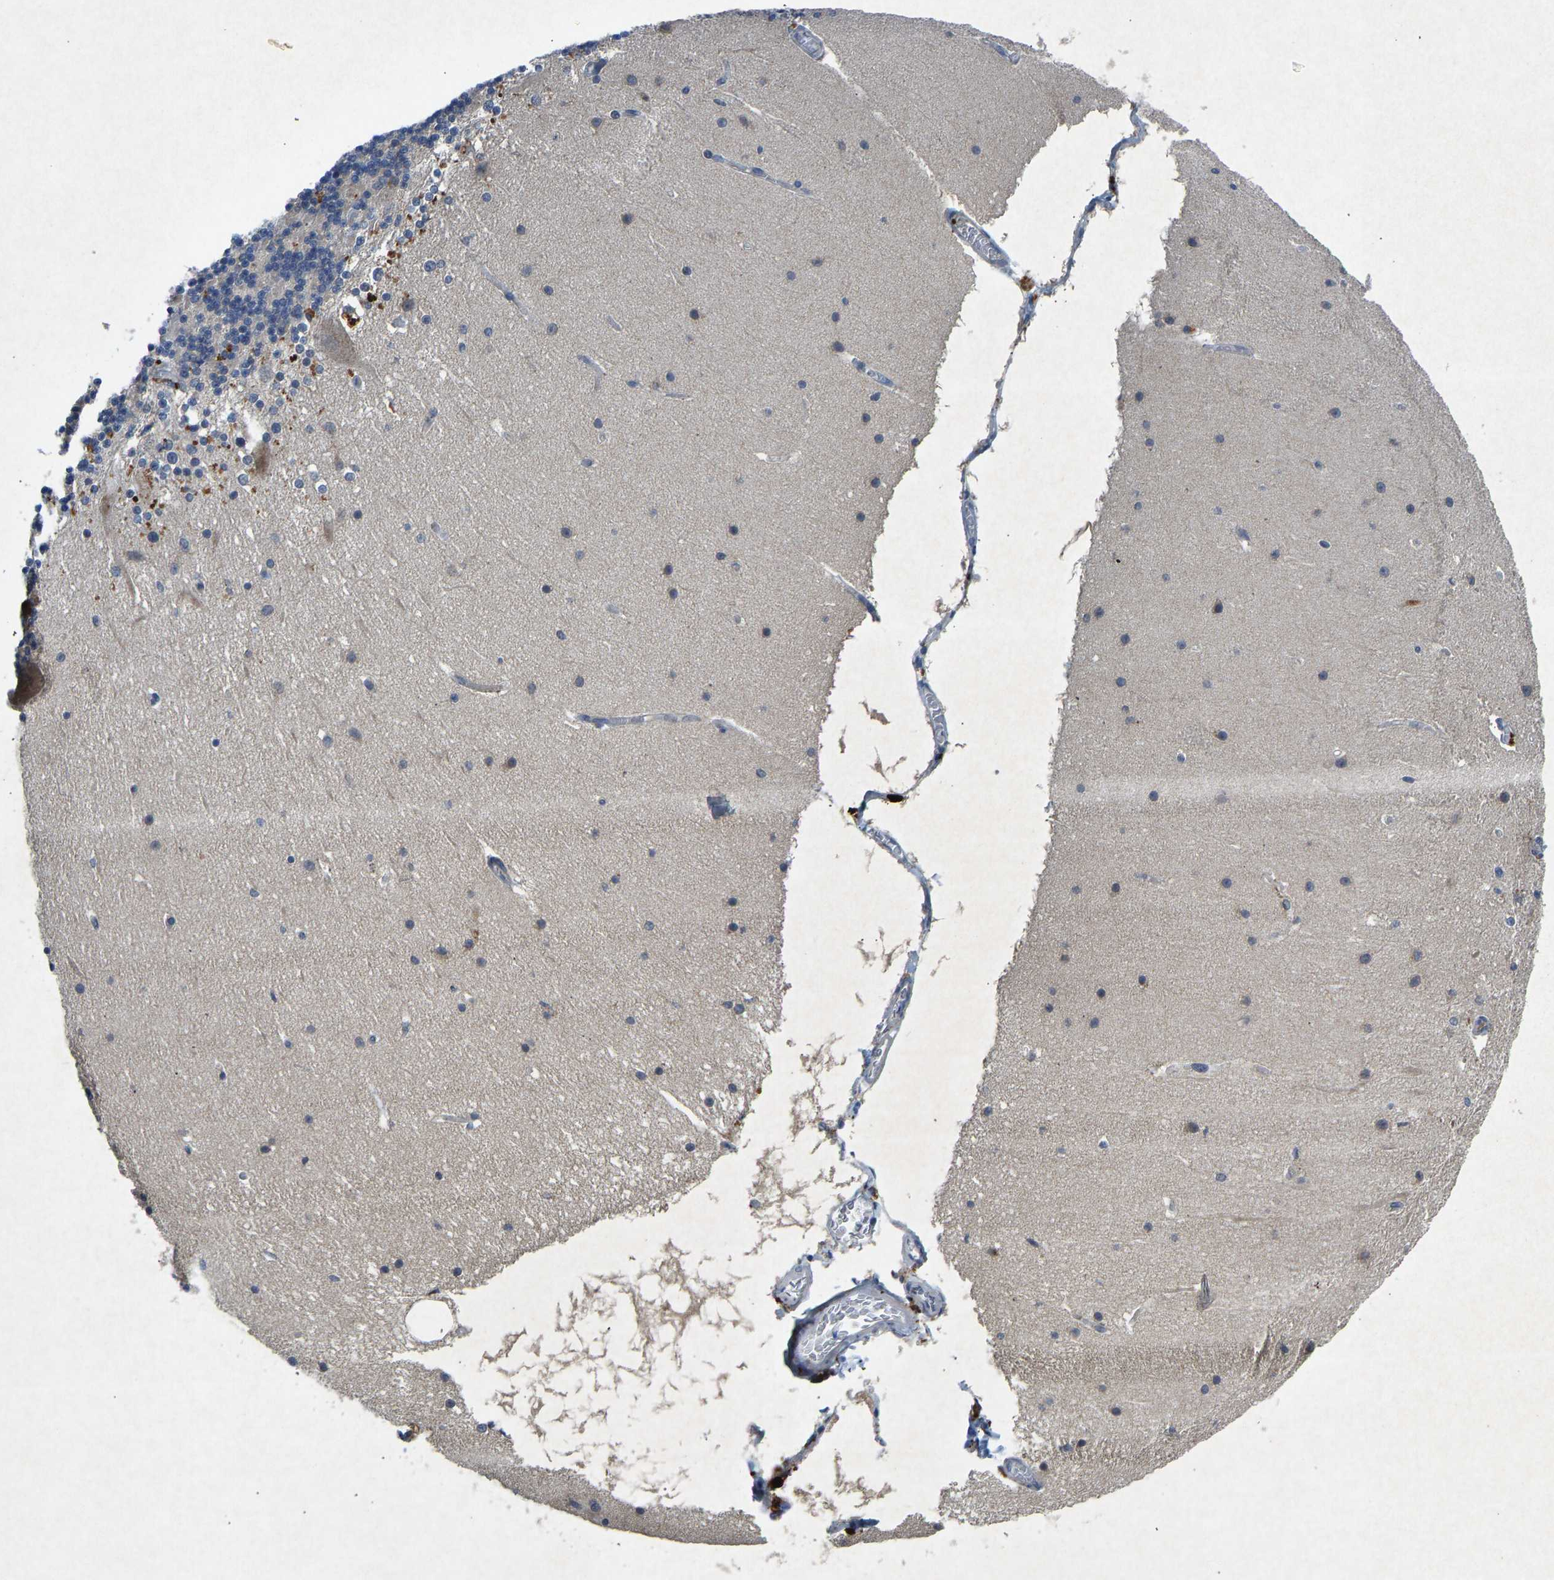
{"staining": {"intensity": "weak", "quantity": "<25%", "location": "cytoplasmic/membranous"}, "tissue": "cerebellum", "cell_type": "Cells in granular layer", "image_type": "normal", "snomed": [{"axis": "morphology", "description": "Normal tissue, NOS"}, {"axis": "topography", "description": "Cerebellum"}], "caption": "The micrograph reveals no significant expression in cells in granular layer of cerebellum.", "gene": "PDE7A", "patient": {"sex": "female", "age": 19}}